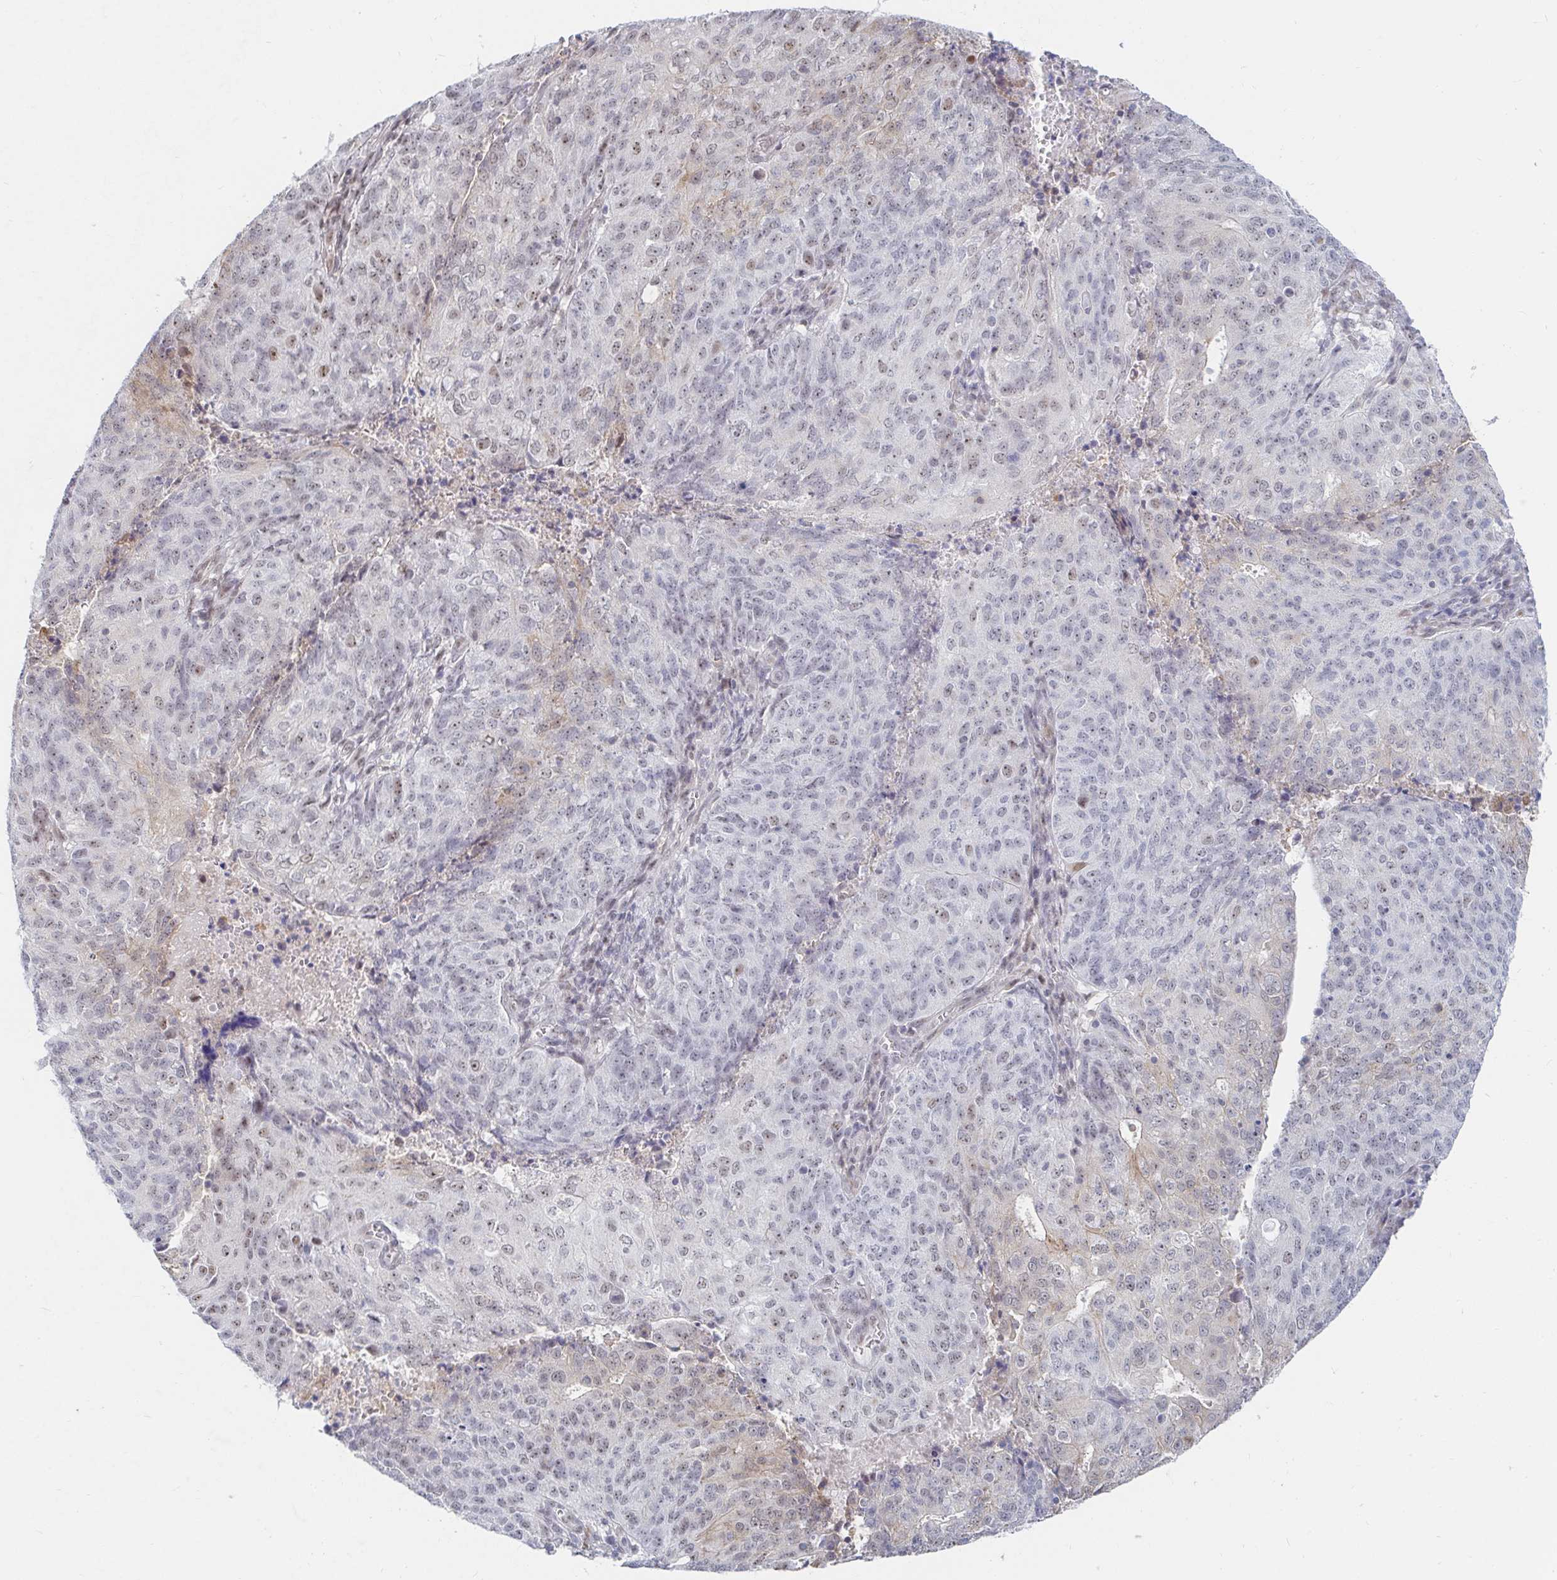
{"staining": {"intensity": "weak", "quantity": "25%-75%", "location": "nuclear"}, "tissue": "endometrial cancer", "cell_type": "Tumor cells", "image_type": "cancer", "snomed": [{"axis": "morphology", "description": "Adenocarcinoma, NOS"}, {"axis": "topography", "description": "Endometrium"}], "caption": "Tumor cells display low levels of weak nuclear expression in about 25%-75% of cells in human endometrial adenocarcinoma.", "gene": "COL28A1", "patient": {"sex": "female", "age": 82}}